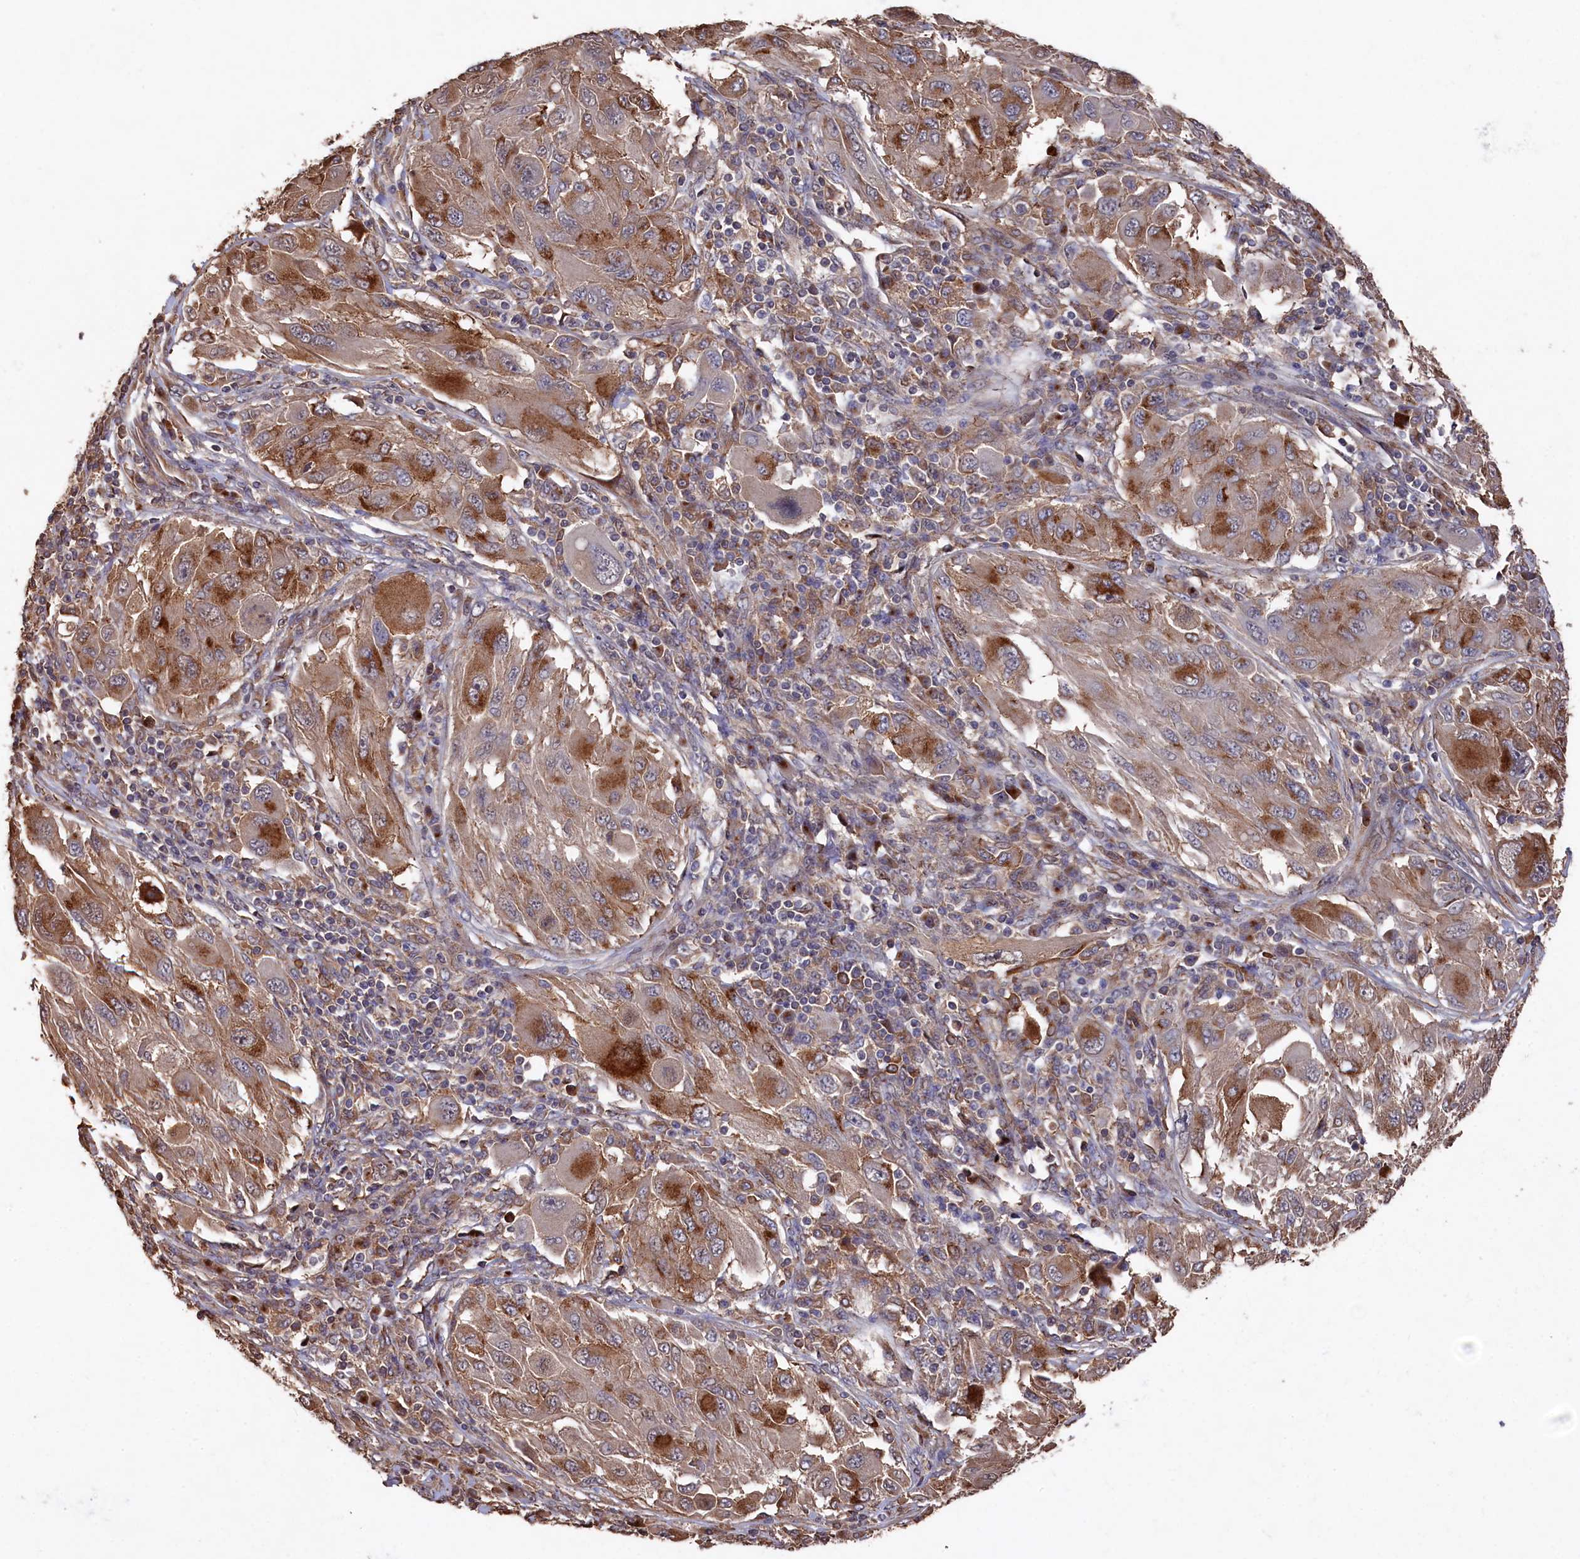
{"staining": {"intensity": "moderate", "quantity": ">75%", "location": "cytoplasmic/membranous"}, "tissue": "melanoma", "cell_type": "Tumor cells", "image_type": "cancer", "snomed": [{"axis": "morphology", "description": "Malignant melanoma, NOS"}, {"axis": "topography", "description": "Skin"}], "caption": "High-power microscopy captured an IHC histopathology image of melanoma, revealing moderate cytoplasmic/membranous staining in about >75% of tumor cells. The staining is performed using DAB (3,3'-diaminobenzidine) brown chromogen to label protein expression. The nuclei are counter-stained blue using hematoxylin.", "gene": "NAA60", "patient": {"sex": "female", "age": 91}}